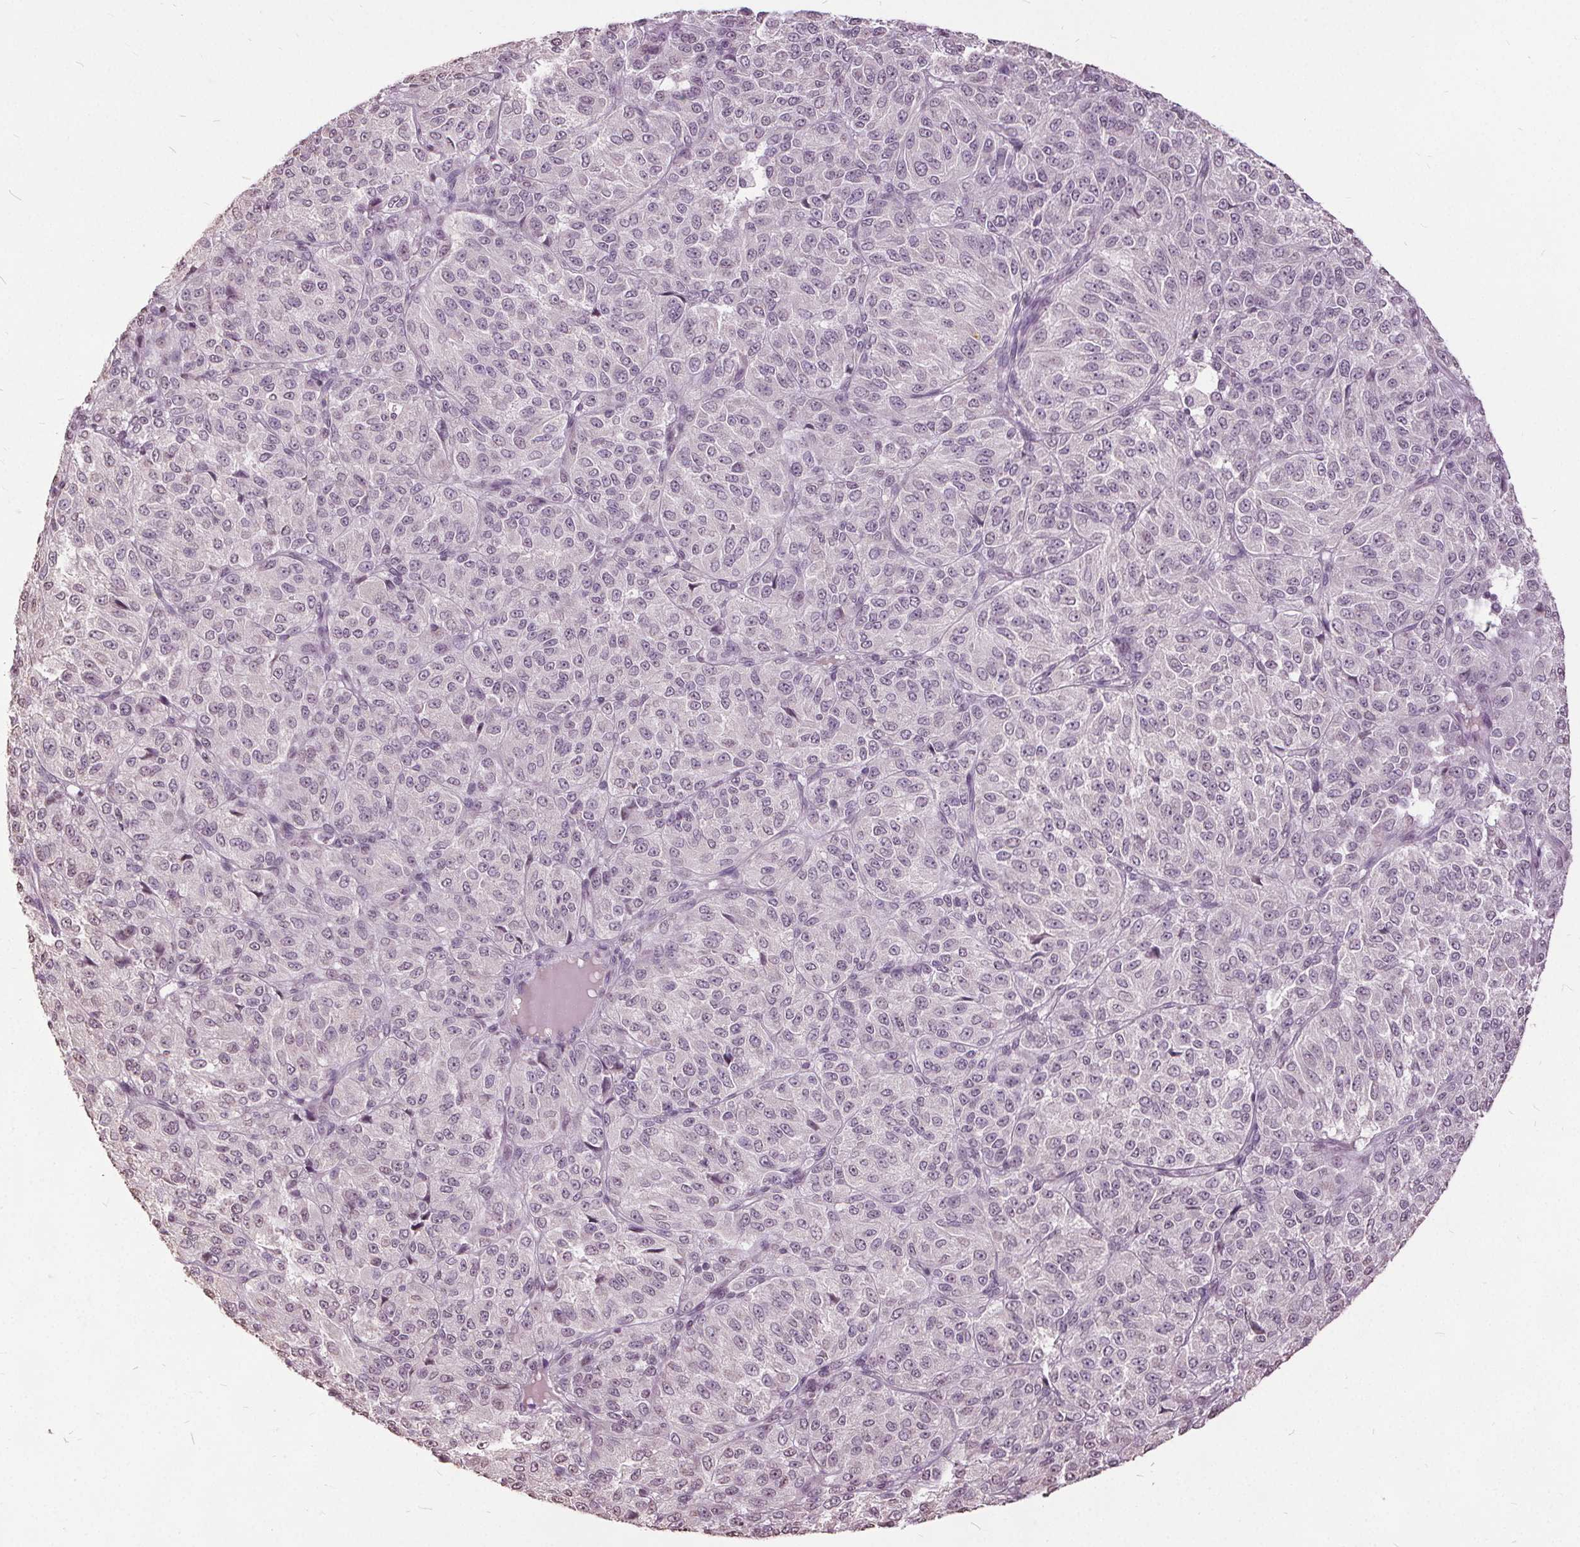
{"staining": {"intensity": "negative", "quantity": "none", "location": "none"}, "tissue": "melanoma", "cell_type": "Tumor cells", "image_type": "cancer", "snomed": [{"axis": "morphology", "description": "Malignant melanoma, Metastatic site"}, {"axis": "topography", "description": "Brain"}], "caption": "Tumor cells show no significant staining in melanoma.", "gene": "CXCL16", "patient": {"sex": "female", "age": 56}}